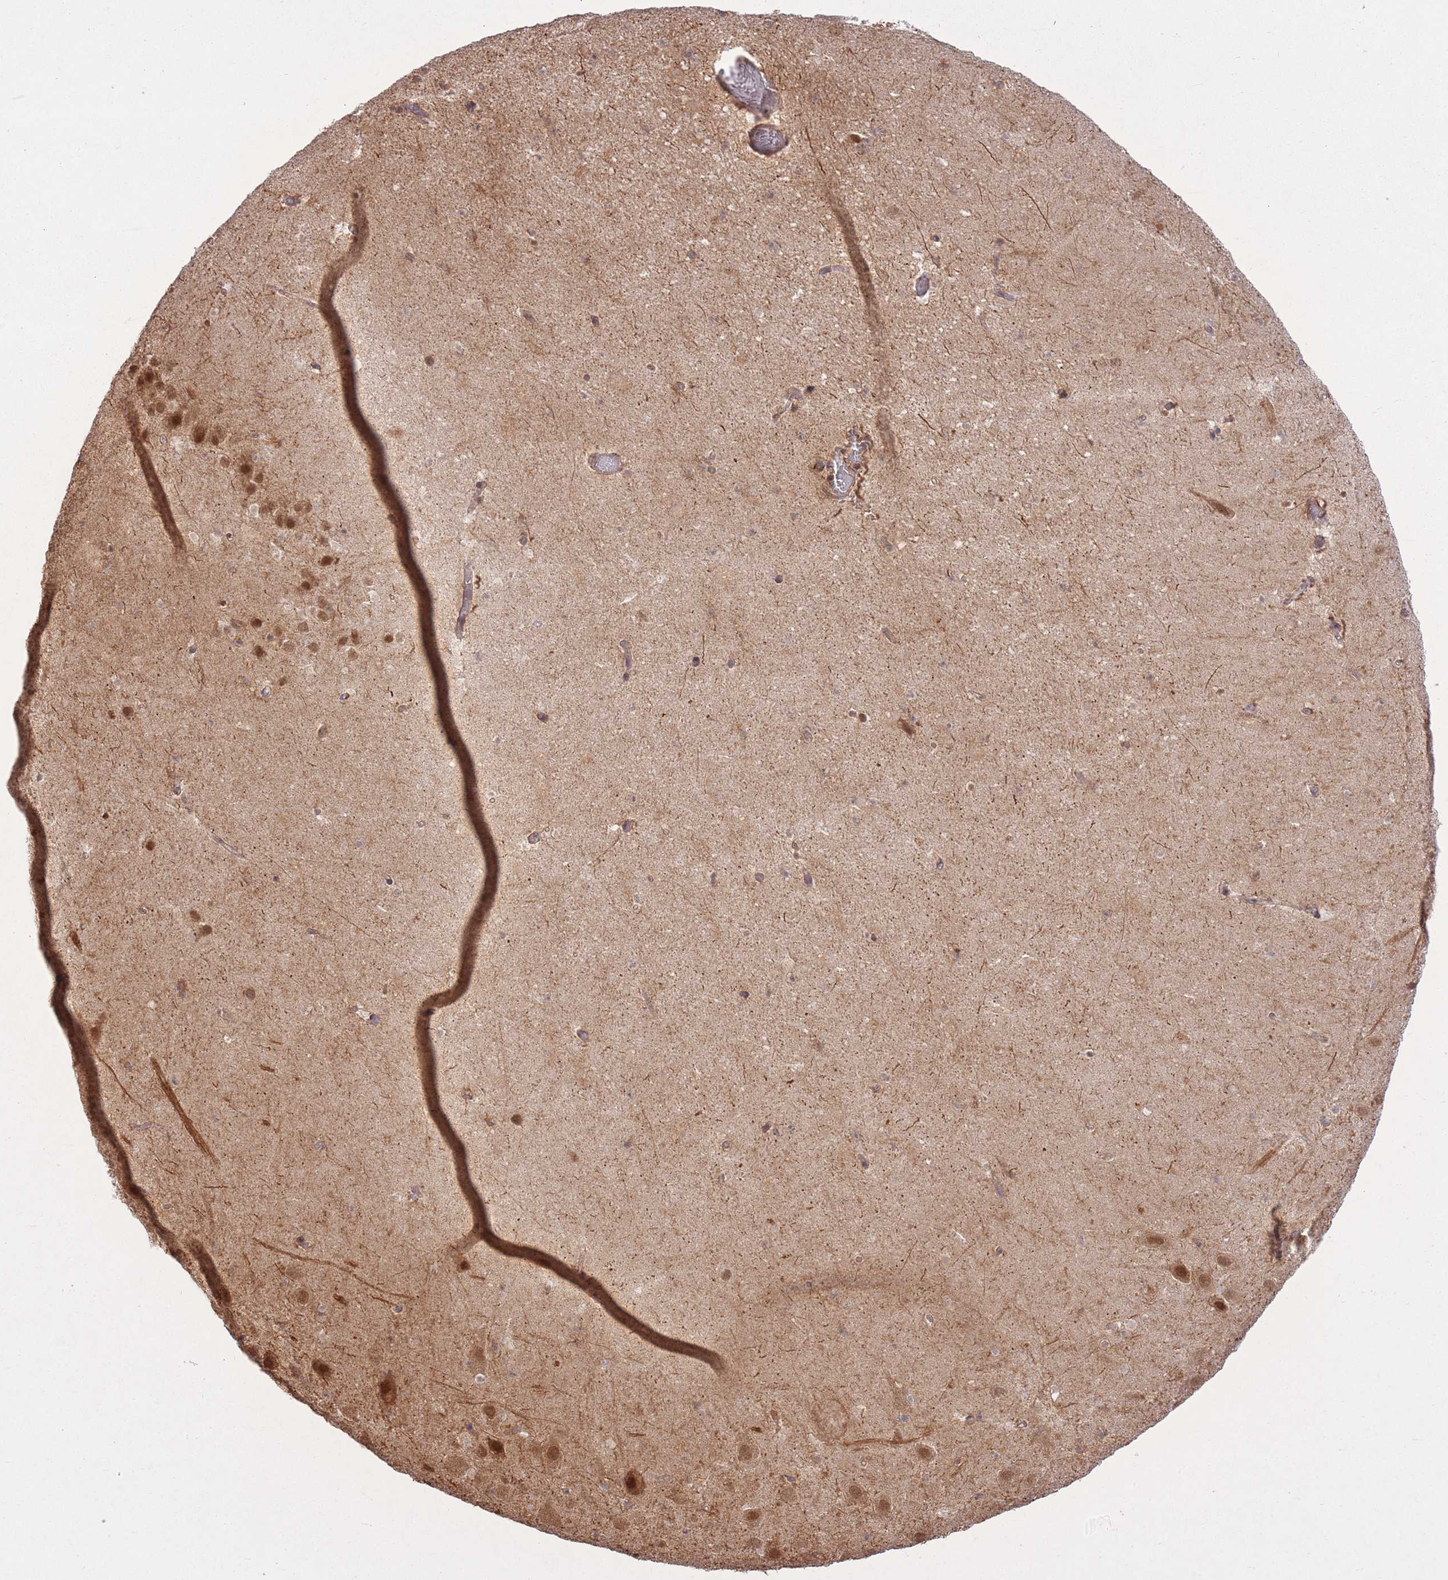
{"staining": {"intensity": "moderate", "quantity": "<25%", "location": "cytoplasmic/membranous,nuclear"}, "tissue": "hippocampus", "cell_type": "Glial cells", "image_type": "normal", "snomed": [{"axis": "morphology", "description": "Normal tissue, NOS"}, {"axis": "topography", "description": "Hippocampus"}], "caption": "Normal hippocampus exhibits moderate cytoplasmic/membranous,nuclear positivity in approximately <25% of glial cells, visualized by immunohistochemistry.", "gene": "ZNF391", "patient": {"sex": "male", "age": 37}}